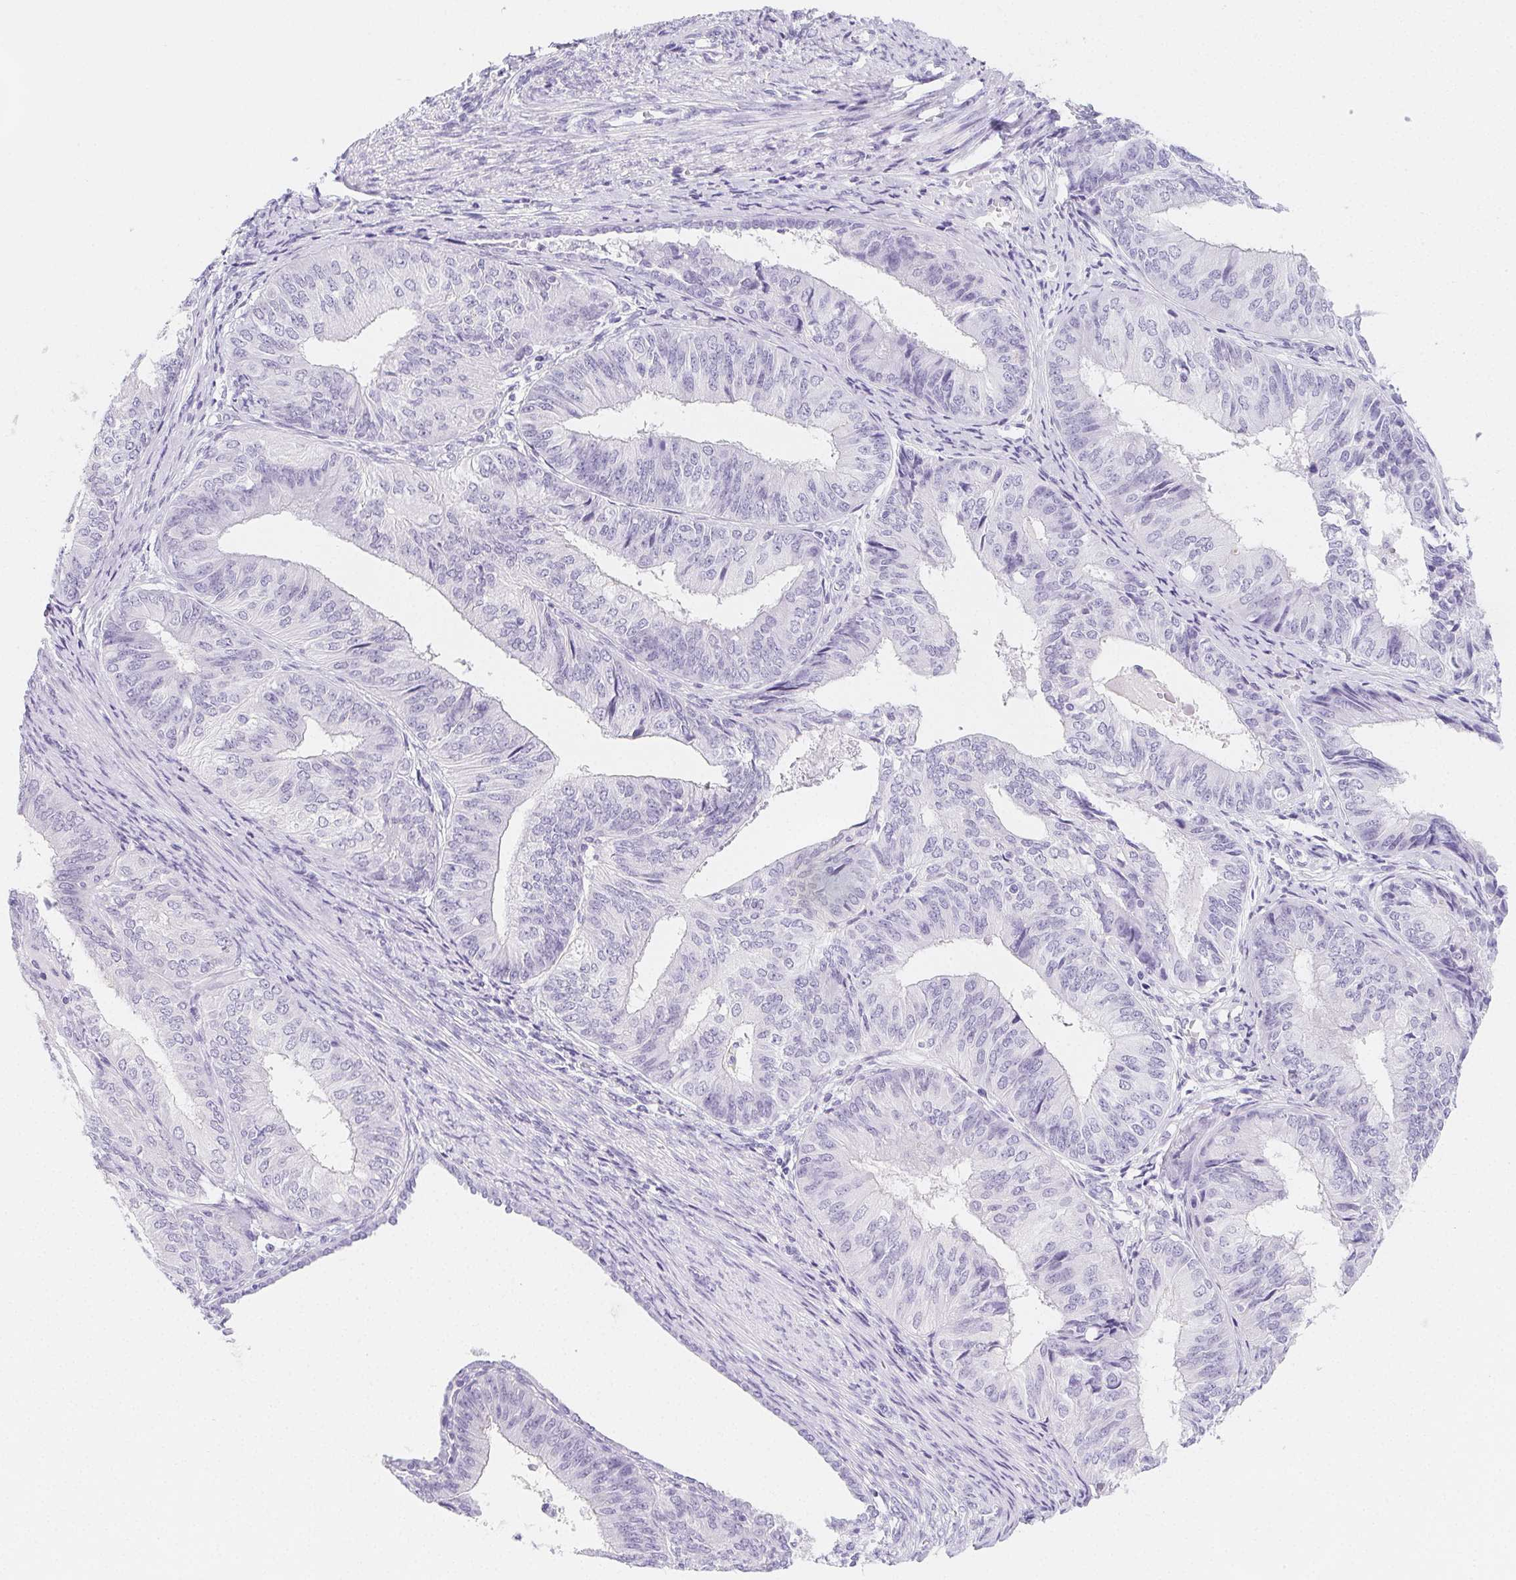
{"staining": {"intensity": "negative", "quantity": "none", "location": "none"}, "tissue": "endometrial cancer", "cell_type": "Tumor cells", "image_type": "cancer", "snomed": [{"axis": "morphology", "description": "Adenocarcinoma, NOS"}, {"axis": "topography", "description": "Endometrium"}], "caption": "Tumor cells are negative for brown protein staining in endometrial cancer.", "gene": "ZBBX", "patient": {"sex": "female", "age": 58}}